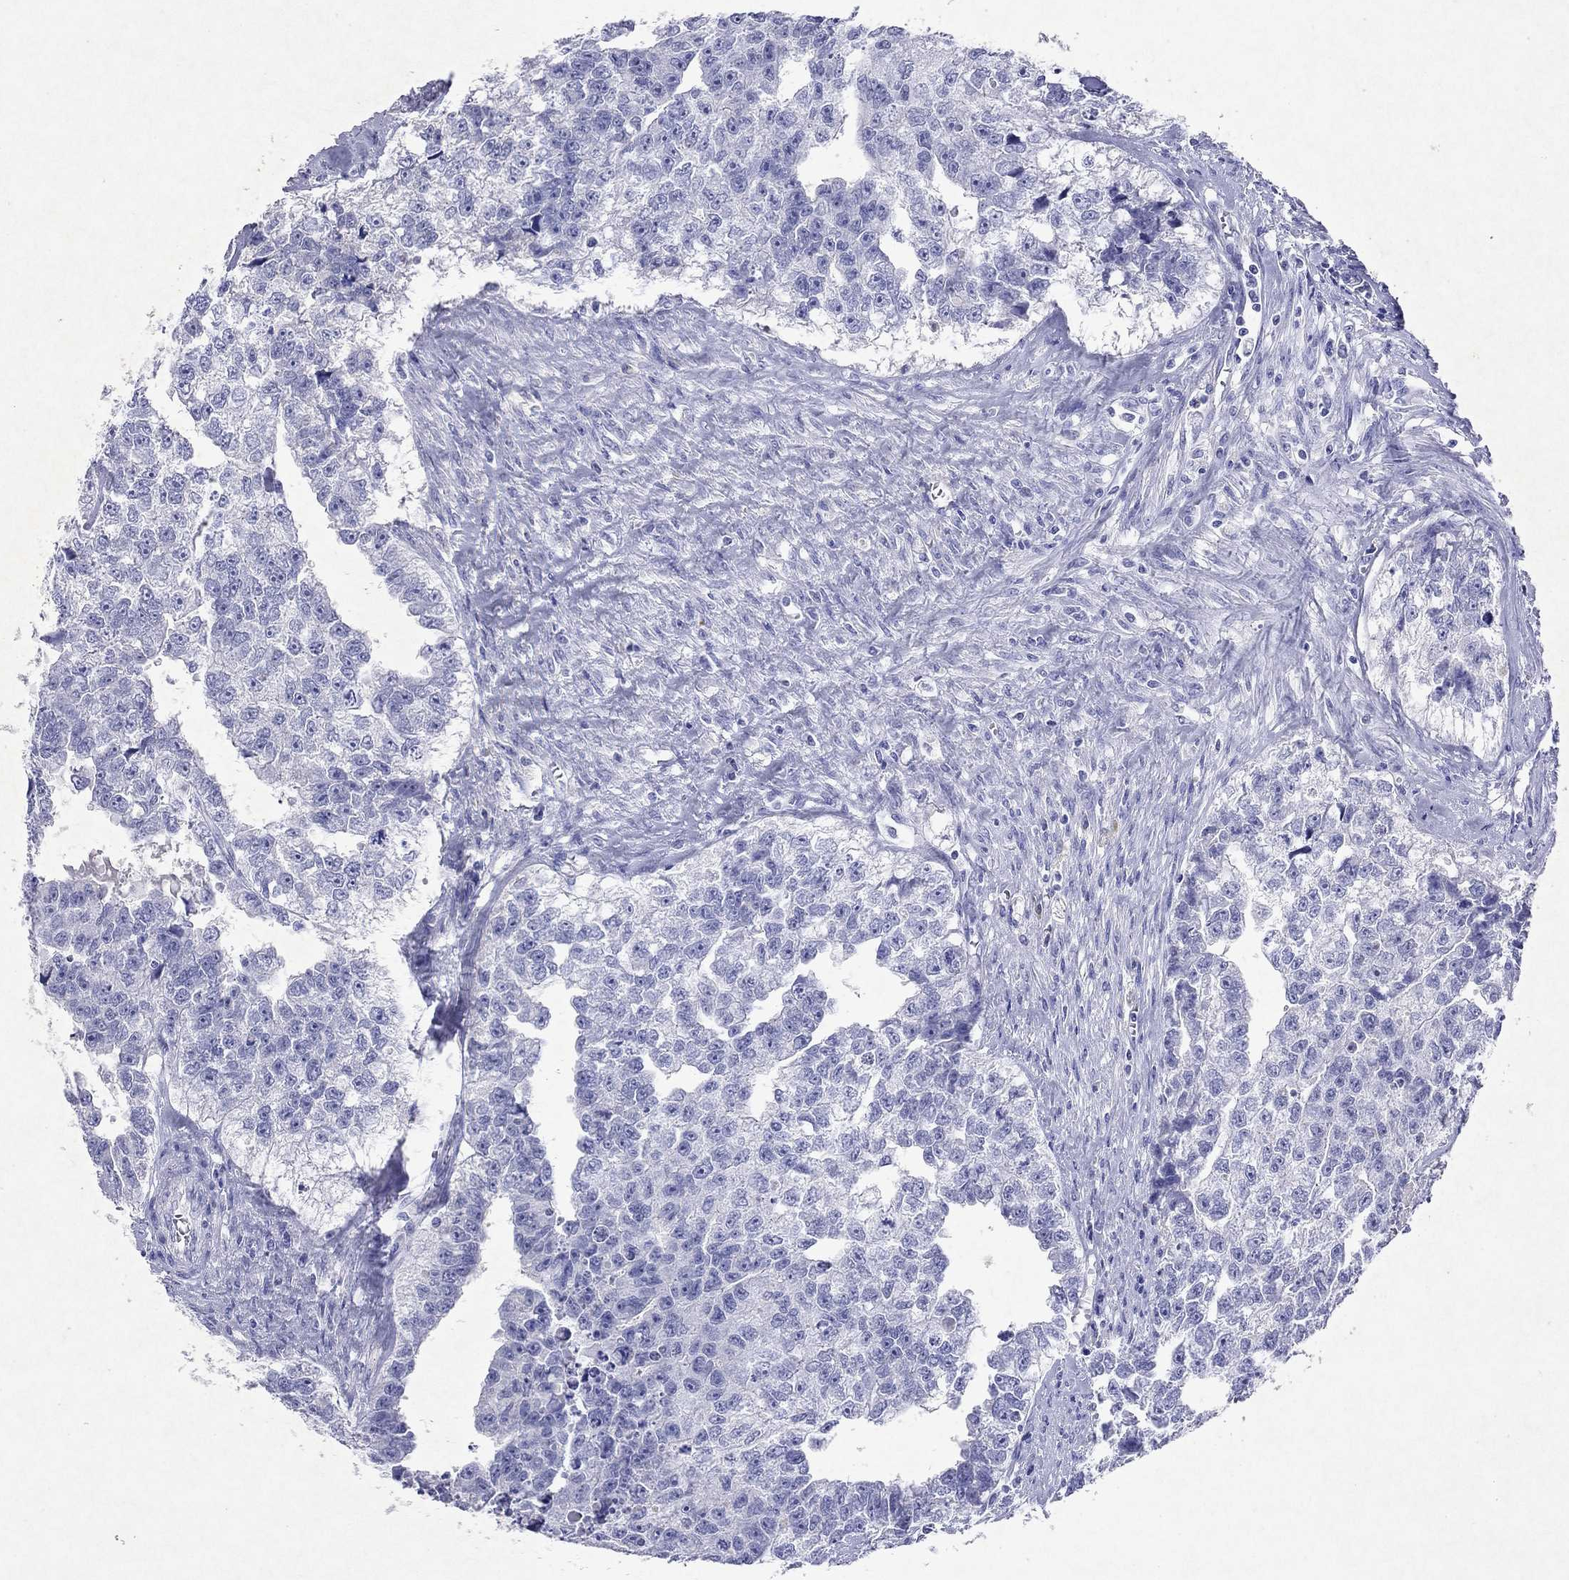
{"staining": {"intensity": "negative", "quantity": "none", "location": "none"}, "tissue": "testis cancer", "cell_type": "Tumor cells", "image_type": "cancer", "snomed": [{"axis": "morphology", "description": "Carcinoma, Embryonal, NOS"}, {"axis": "morphology", "description": "Teratoma, malignant, NOS"}, {"axis": "topography", "description": "Testis"}], "caption": "Embryonal carcinoma (testis) stained for a protein using immunohistochemistry (IHC) reveals no staining tumor cells.", "gene": "ARMC12", "patient": {"sex": "male", "age": 44}}